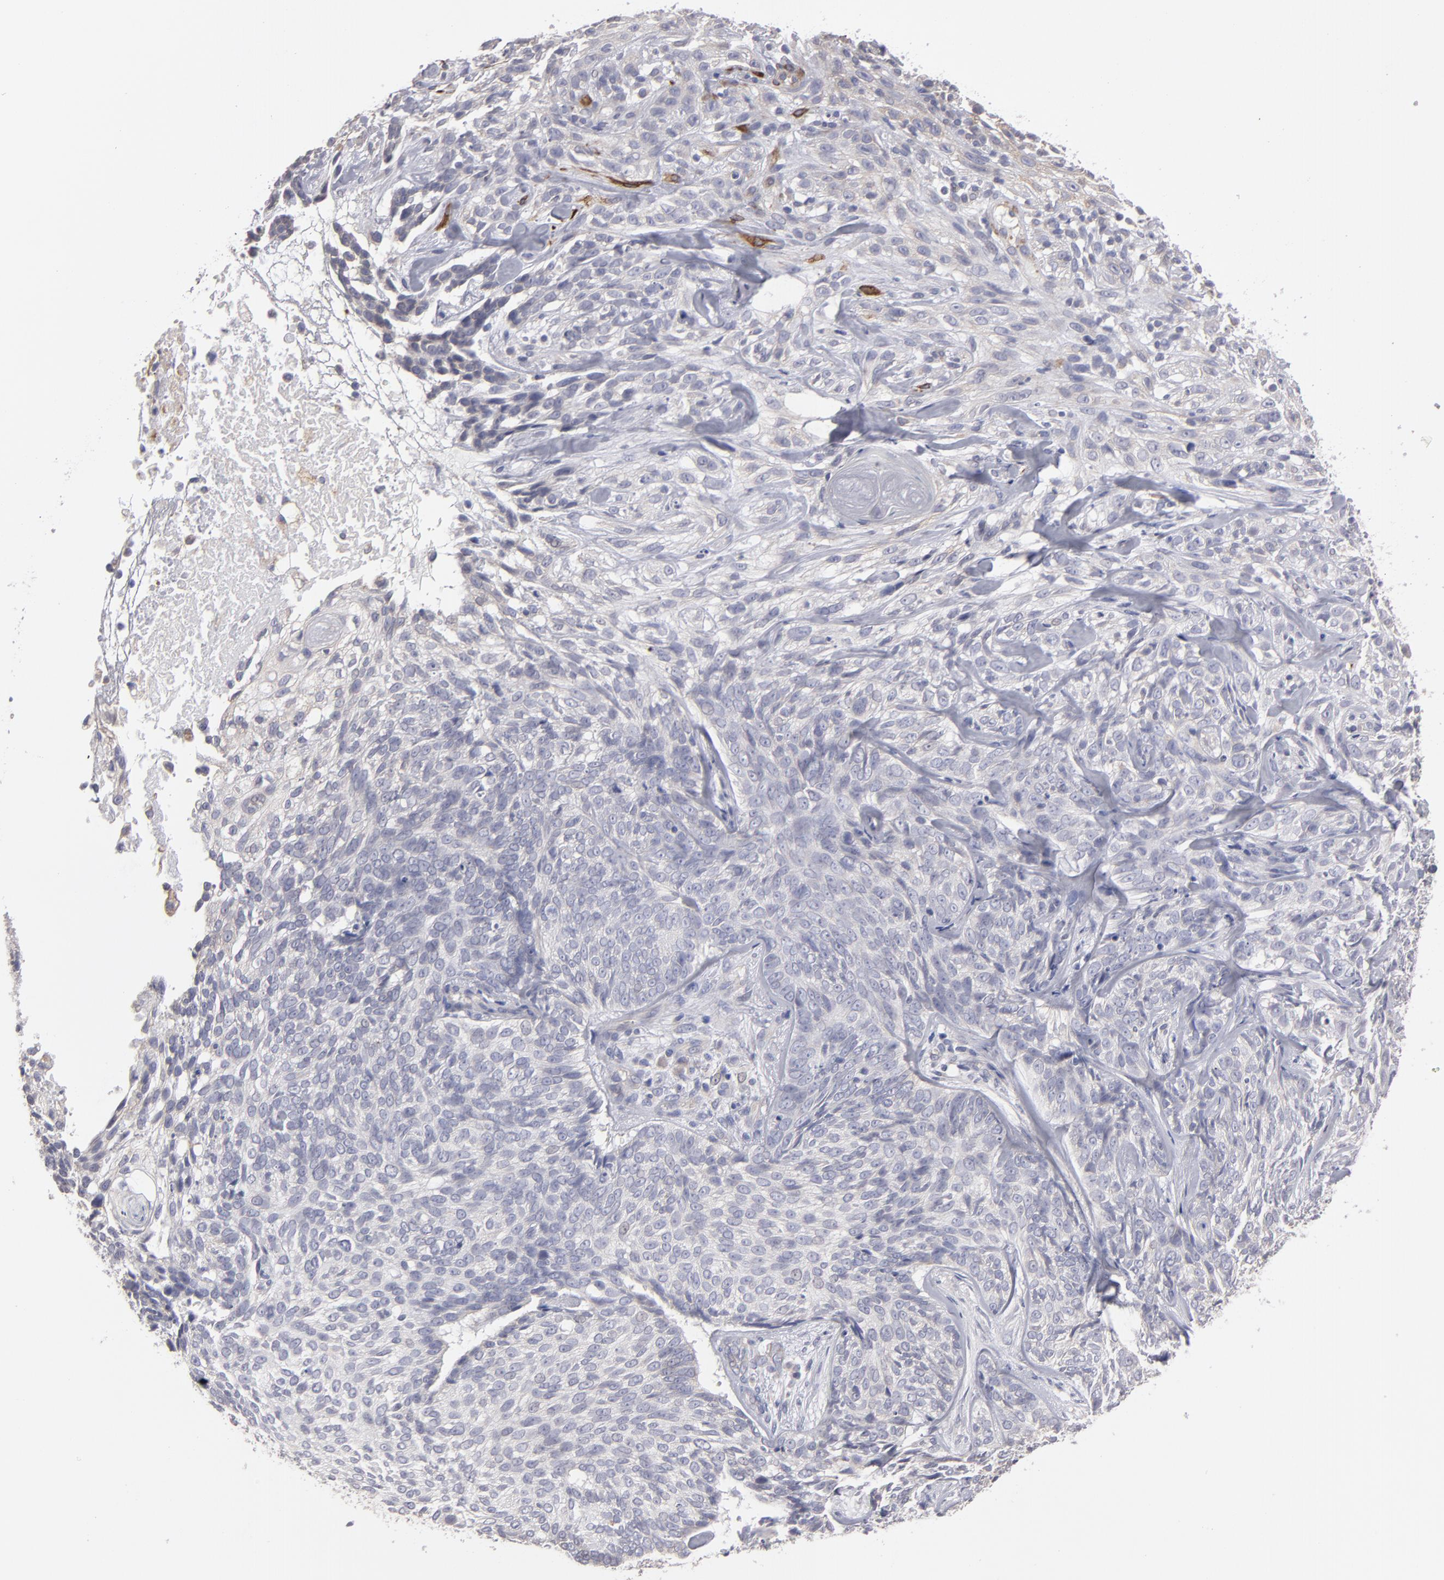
{"staining": {"intensity": "negative", "quantity": "none", "location": "none"}, "tissue": "skin cancer", "cell_type": "Tumor cells", "image_type": "cancer", "snomed": [{"axis": "morphology", "description": "Basal cell carcinoma"}, {"axis": "topography", "description": "Skin"}], "caption": "A histopathology image of human skin cancer is negative for staining in tumor cells.", "gene": "SLMAP", "patient": {"sex": "male", "age": 72}}